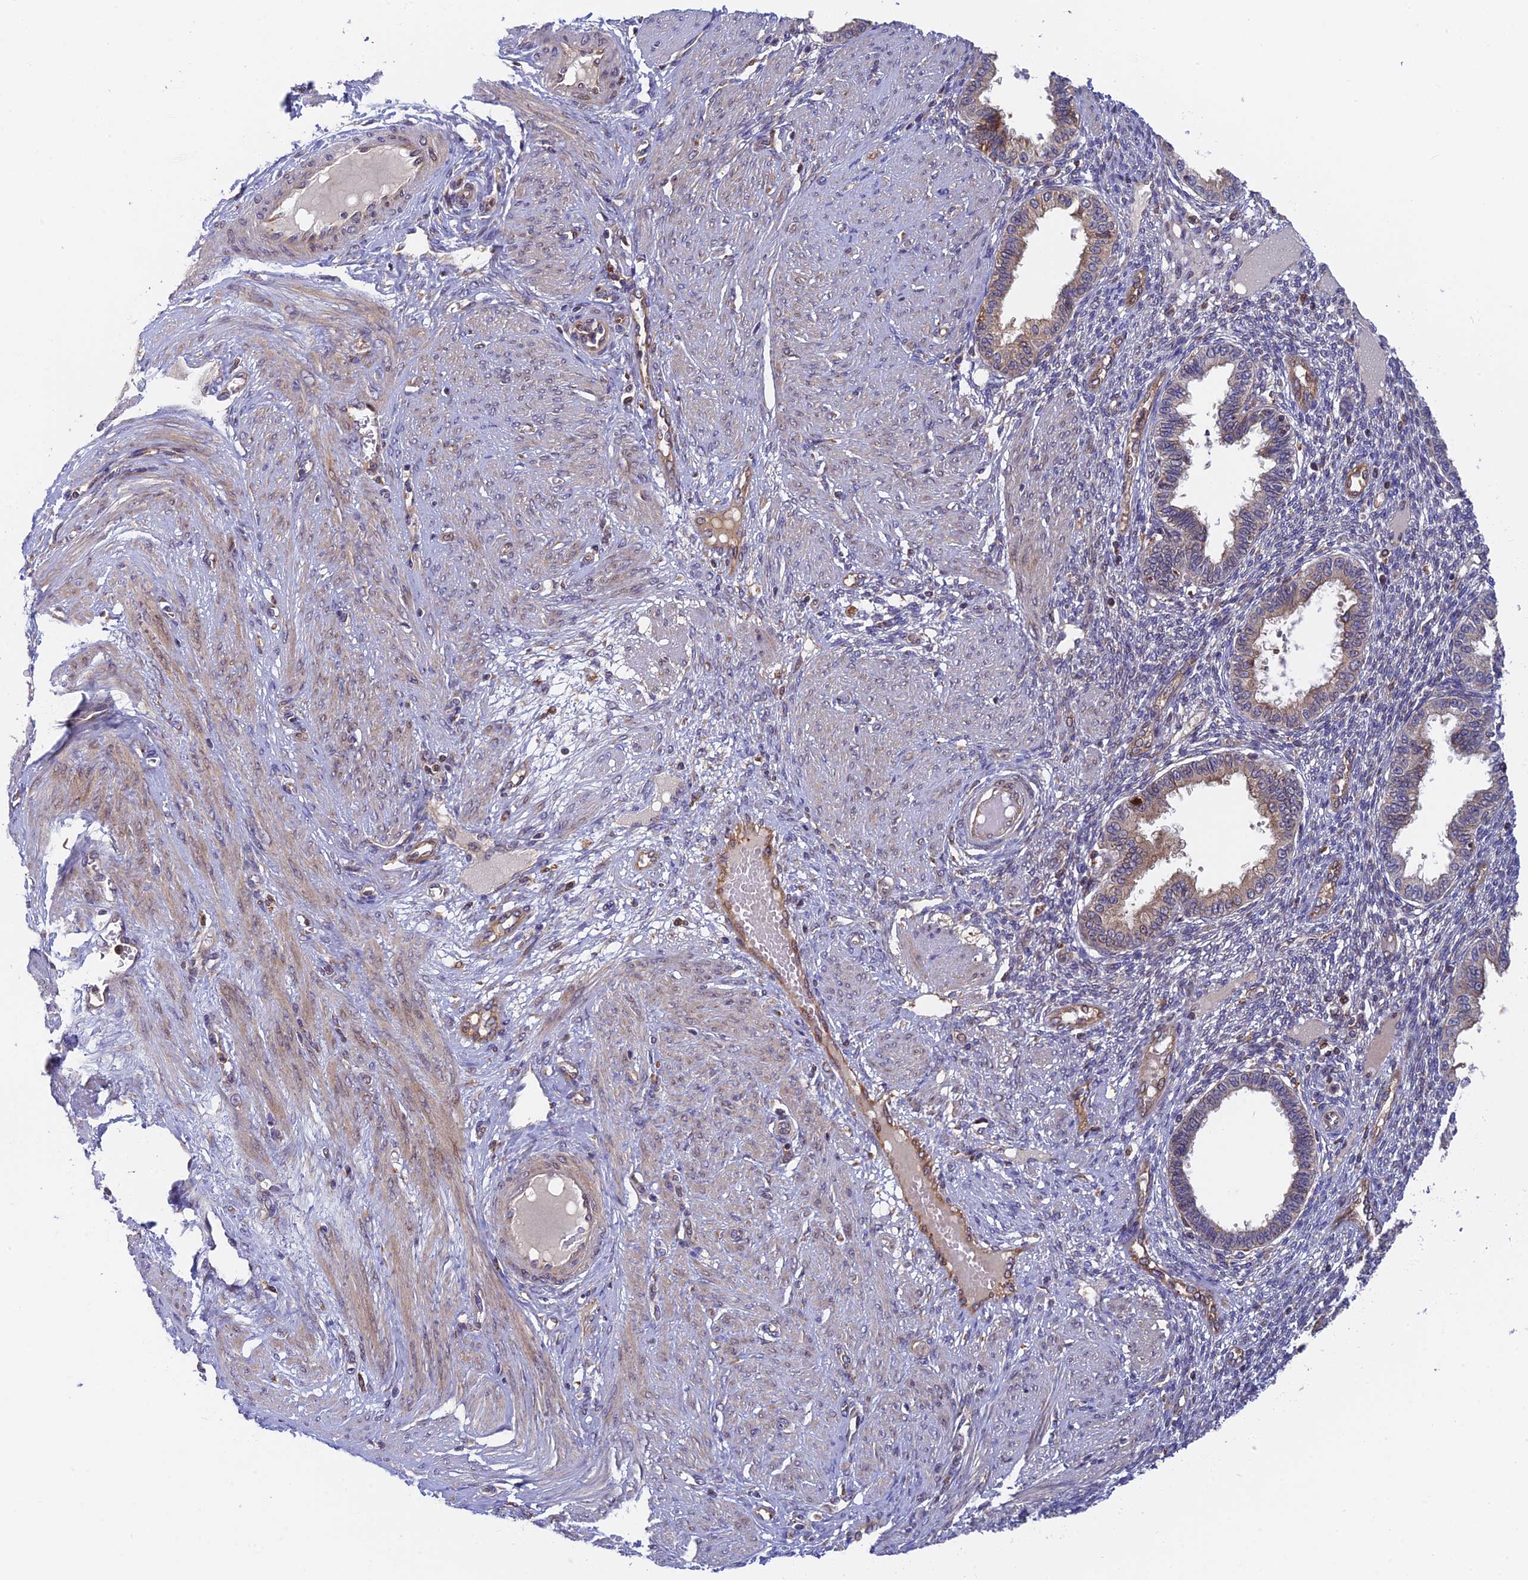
{"staining": {"intensity": "weak", "quantity": "25%-75%", "location": "cytoplasmic/membranous,nuclear"}, "tissue": "endometrium", "cell_type": "Cells in endometrial stroma", "image_type": "normal", "snomed": [{"axis": "morphology", "description": "Normal tissue, NOS"}, {"axis": "topography", "description": "Endometrium"}], "caption": "Protein expression analysis of normal human endometrium reveals weak cytoplasmic/membranous,nuclear staining in approximately 25%-75% of cells in endometrial stroma. The staining is performed using DAB brown chromogen to label protein expression. The nuclei are counter-stained blue using hematoxylin.", "gene": "IPO5", "patient": {"sex": "female", "age": 33}}